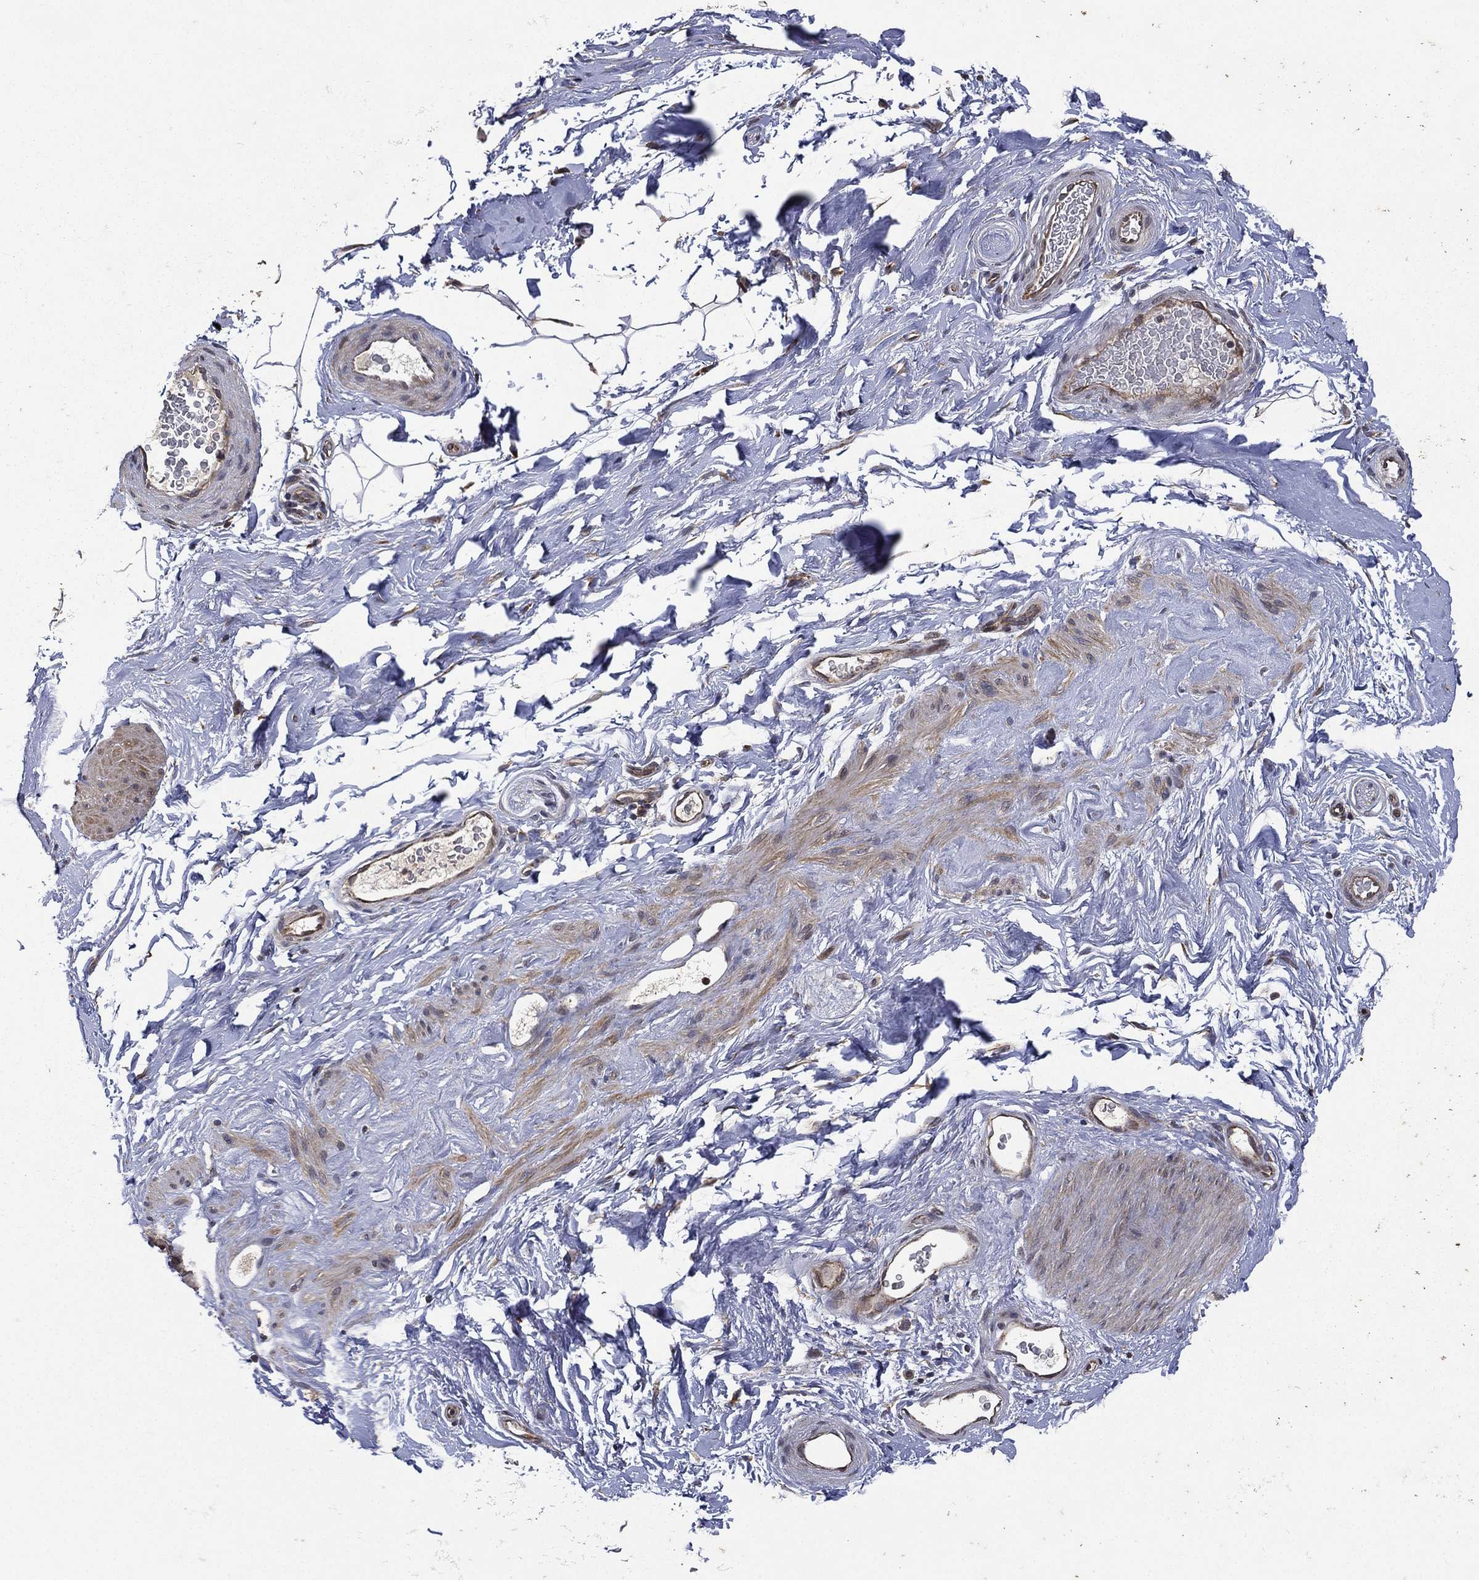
{"staining": {"intensity": "moderate", "quantity": ">75%", "location": "cytoplasmic/membranous"}, "tissue": "soft tissue", "cell_type": "Fibroblasts", "image_type": "normal", "snomed": [{"axis": "morphology", "description": "Normal tissue, NOS"}, {"axis": "topography", "description": "Soft tissue"}, {"axis": "topography", "description": "Vascular tissue"}], "caption": "A micrograph of human soft tissue stained for a protein displays moderate cytoplasmic/membranous brown staining in fibroblasts. (DAB = brown stain, brightfield microscopy at high magnification).", "gene": "RAB11FIP4", "patient": {"sex": "male", "age": 41}}